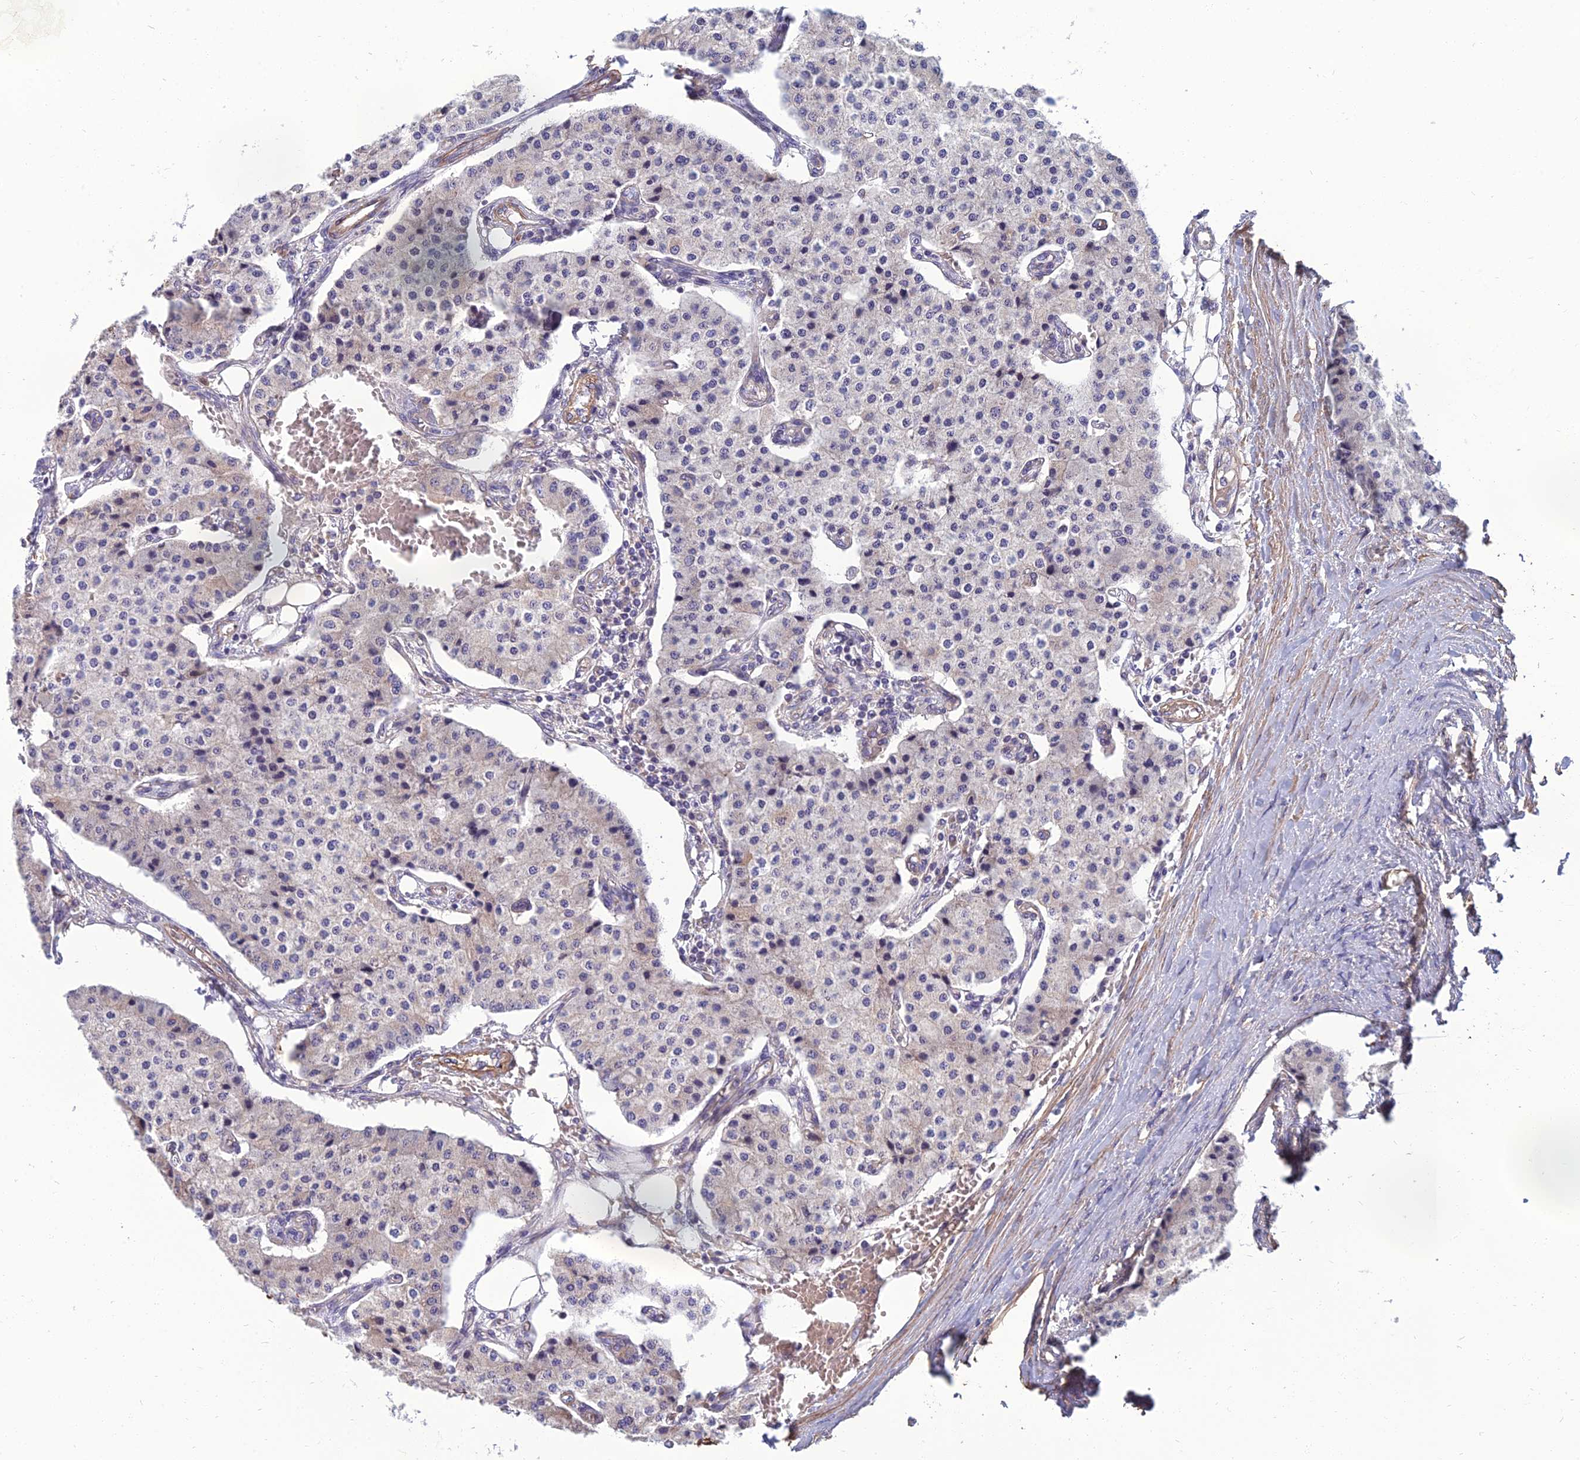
{"staining": {"intensity": "negative", "quantity": "none", "location": "none"}, "tissue": "carcinoid", "cell_type": "Tumor cells", "image_type": "cancer", "snomed": [{"axis": "morphology", "description": "Carcinoid, malignant, NOS"}, {"axis": "topography", "description": "Colon"}], "caption": "Malignant carcinoid was stained to show a protein in brown. There is no significant staining in tumor cells.", "gene": "WDR24", "patient": {"sex": "female", "age": 52}}